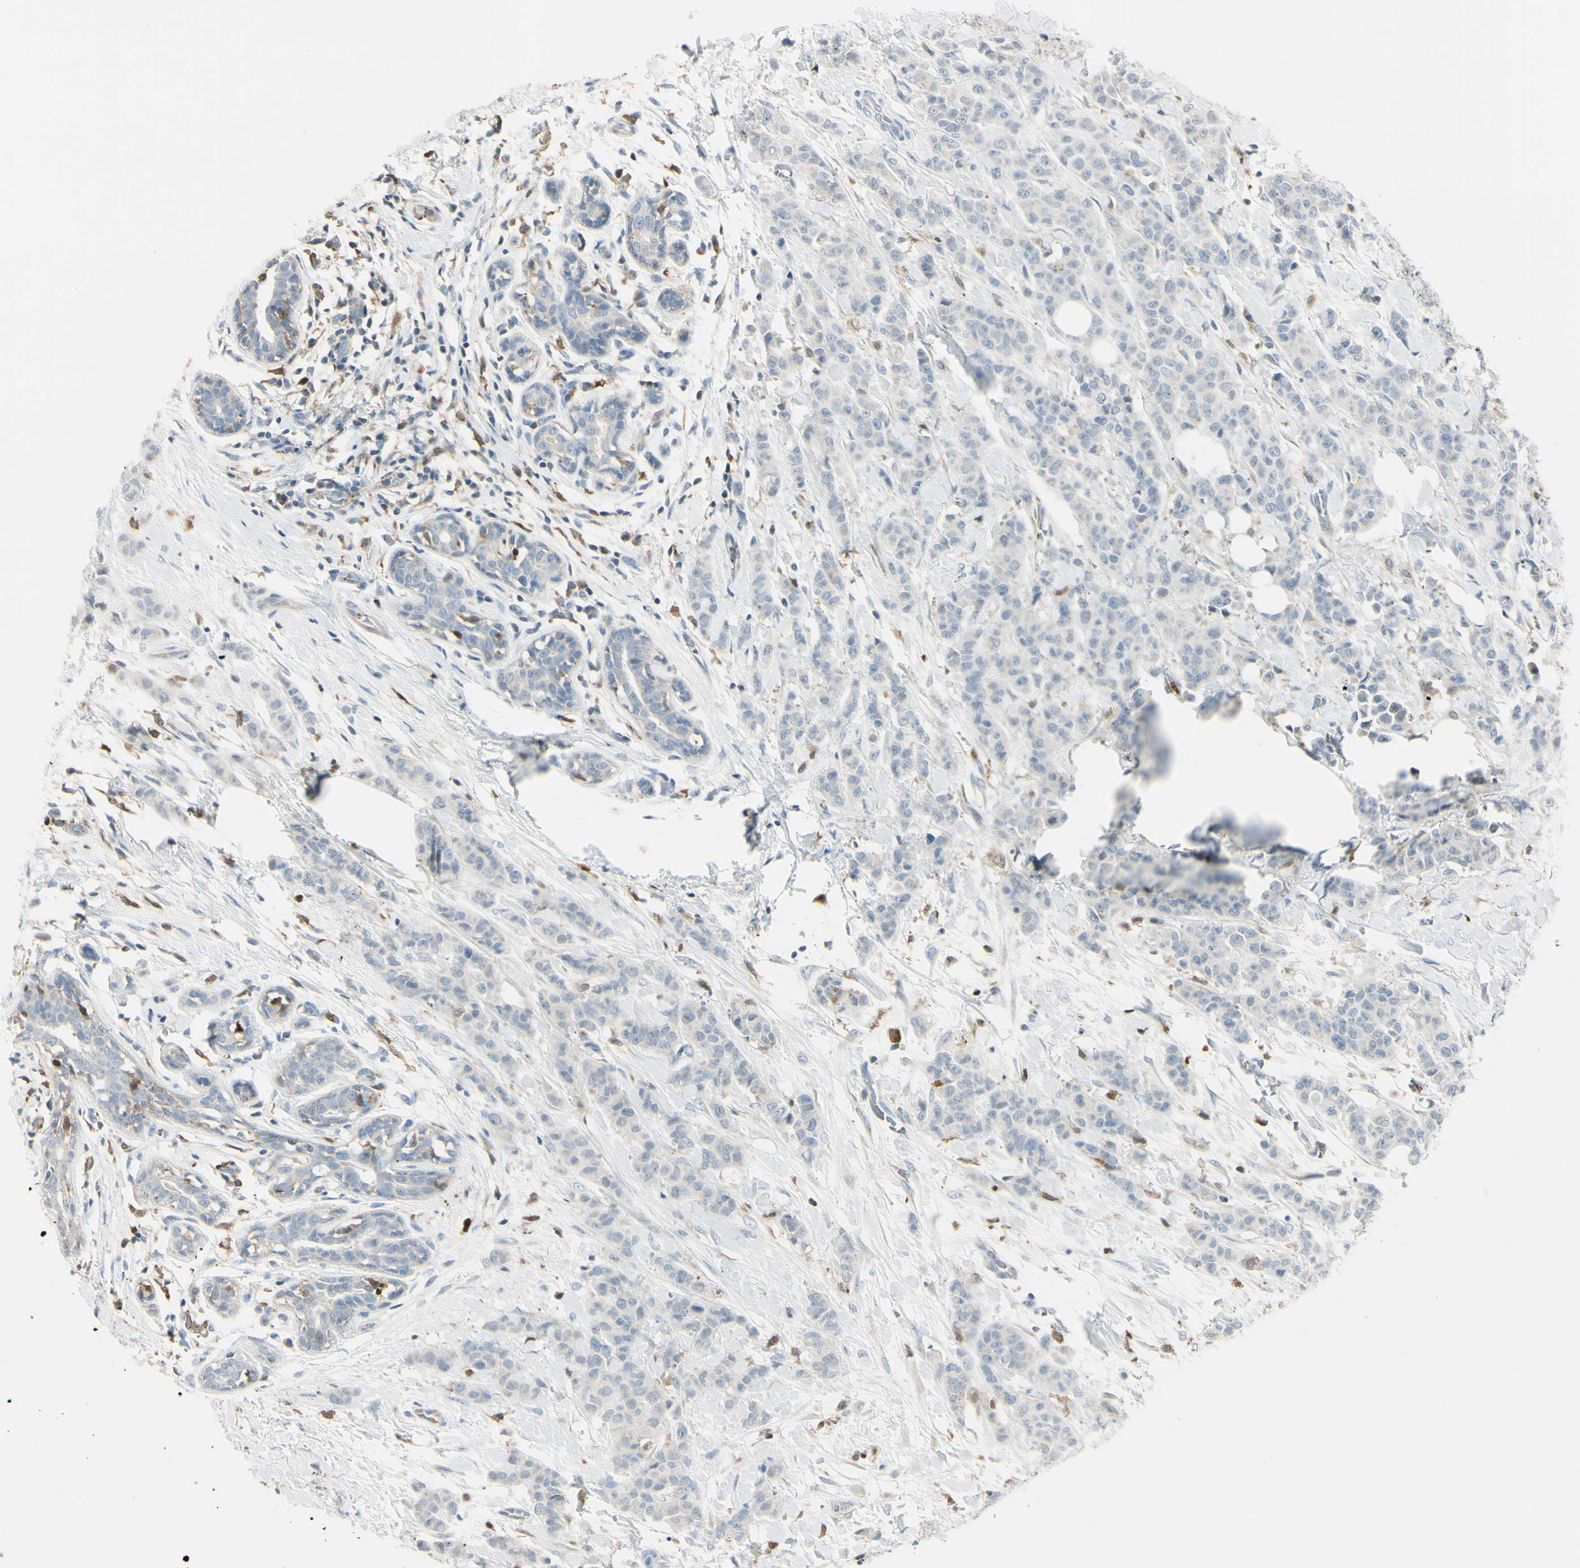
{"staining": {"intensity": "negative", "quantity": "none", "location": "none"}, "tissue": "breast cancer", "cell_type": "Tumor cells", "image_type": "cancer", "snomed": [{"axis": "morphology", "description": "Normal tissue, NOS"}, {"axis": "morphology", "description": "Duct carcinoma"}, {"axis": "topography", "description": "Breast"}], "caption": "IHC image of neoplastic tissue: human invasive ductal carcinoma (breast) stained with DAB (3,3'-diaminobenzidine) exhibits no significant protein positivity in tumor cells.", "gene": "CYRIB", "patient": {"sex": "female", "age": 40}}